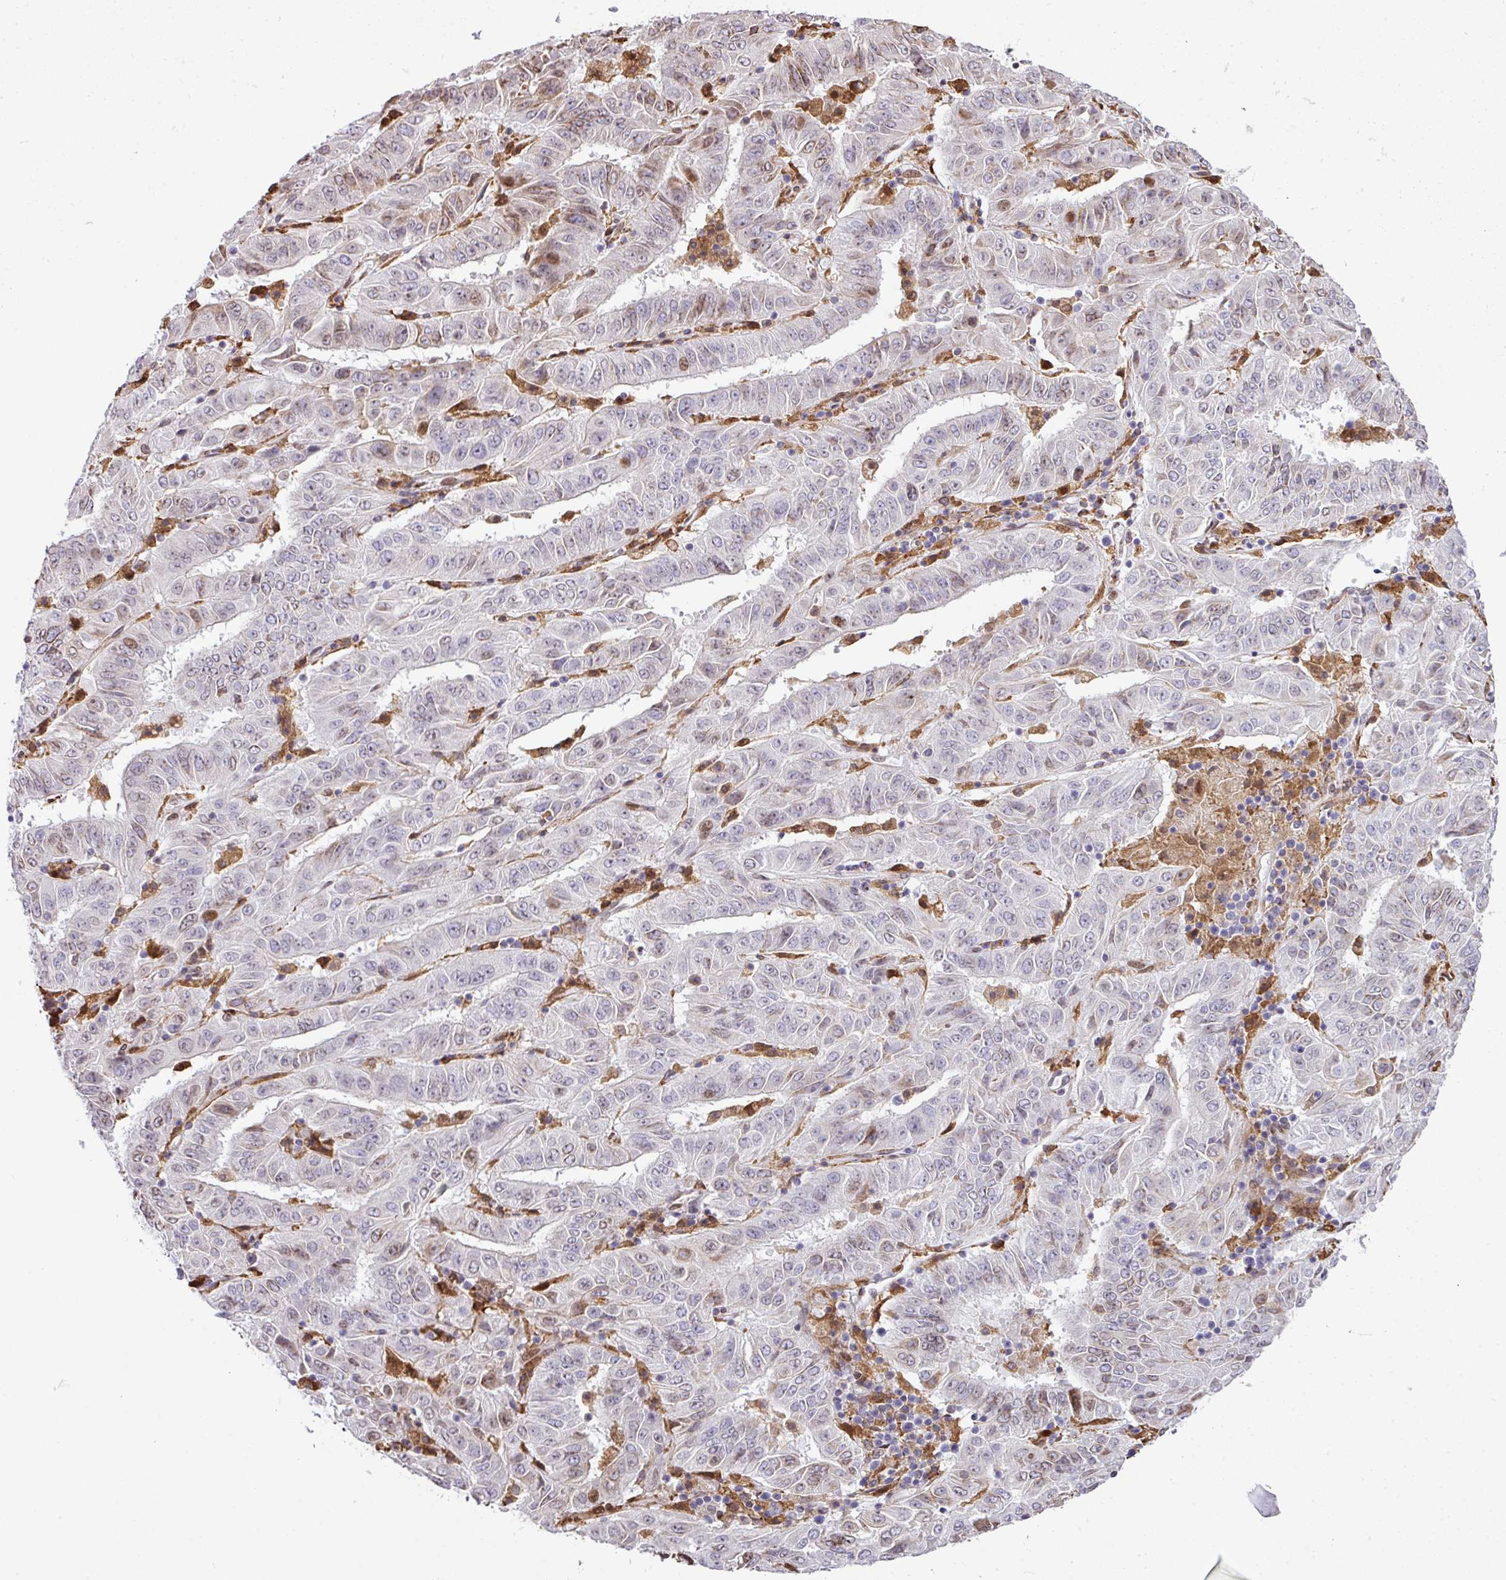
{"staining": {"intensity": "weak", "quantity": "<25%", "location": "cytoplasmic/membranous,nuclear"}, "tissue": "pancreatic cancer", "cell_type": "Tumor cells", "image_type": "cancer", "snomed": [{"axis": "morphology", "description": "Adenocarcinoma, NOS"}, {"axis": "topography", "description": "Pancreas"}], "caption": "DAB (3,3'-diaminobenzidine) immunohistochemical staining of human pancreatic adenocarcinoma demonstrates no significant staining in tumor cells.", "gene": "PLK1", "patient": {"sex": "male", "age": 63}}